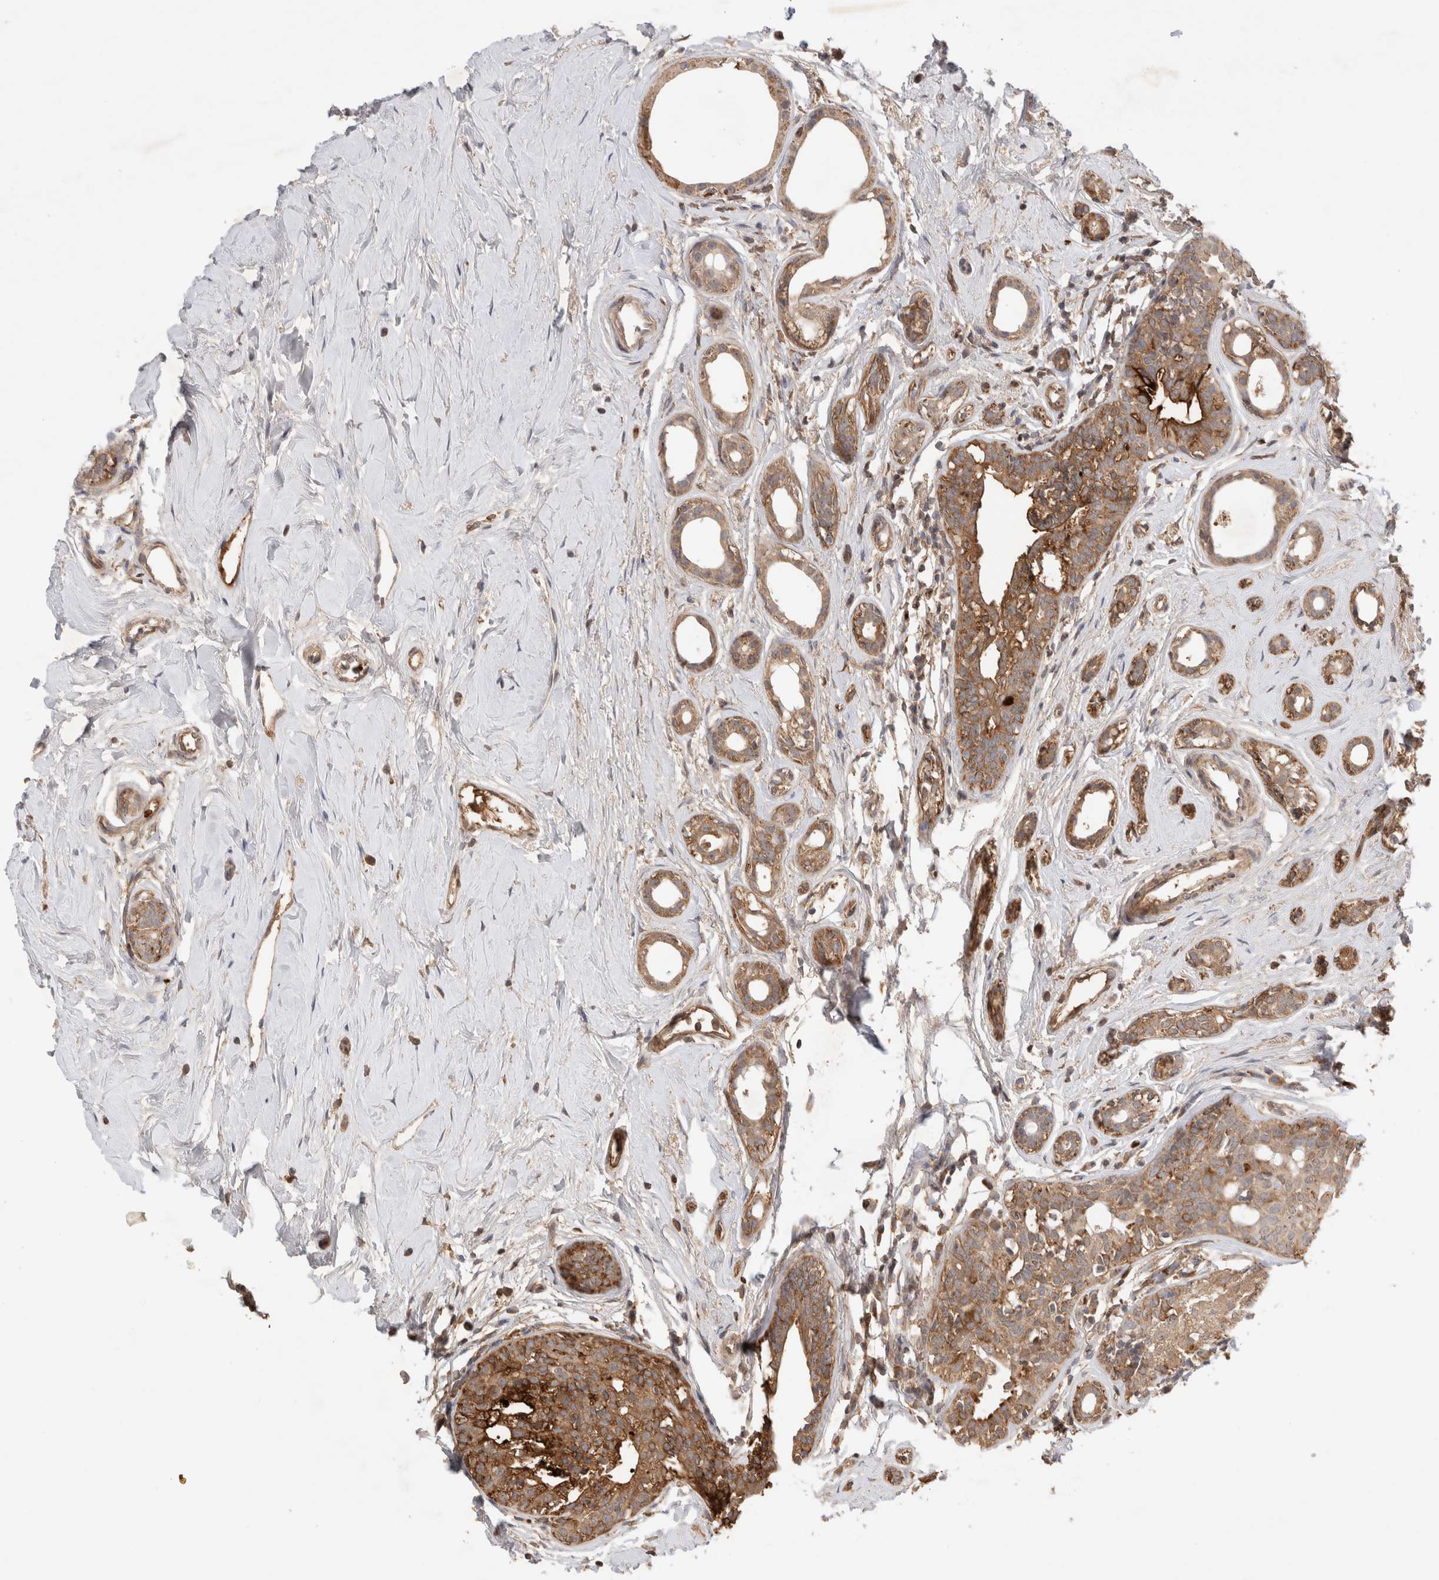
{"staining": {"intensity": "moderate", "quantity": ">75%", "location": "cytoplasmic/membranous"}, "tissue": "breast cancer", "cell_type": "Tumor cells", "image_type": "cancer", "snomed": [{"axis": "morphology", "description": "Duct carcinoma"}, {"axis": "topography", "description": "Breast"}], "caption": "Breast cancer stained with IHC displays moderate cytoplasmic/membranous positivity in about >75% of tumor cells. (Brightfield microscopy of DAB IHC at high magnification).", "gene": "FAM221A", "patient": {"sex": "female", "age": 55}}